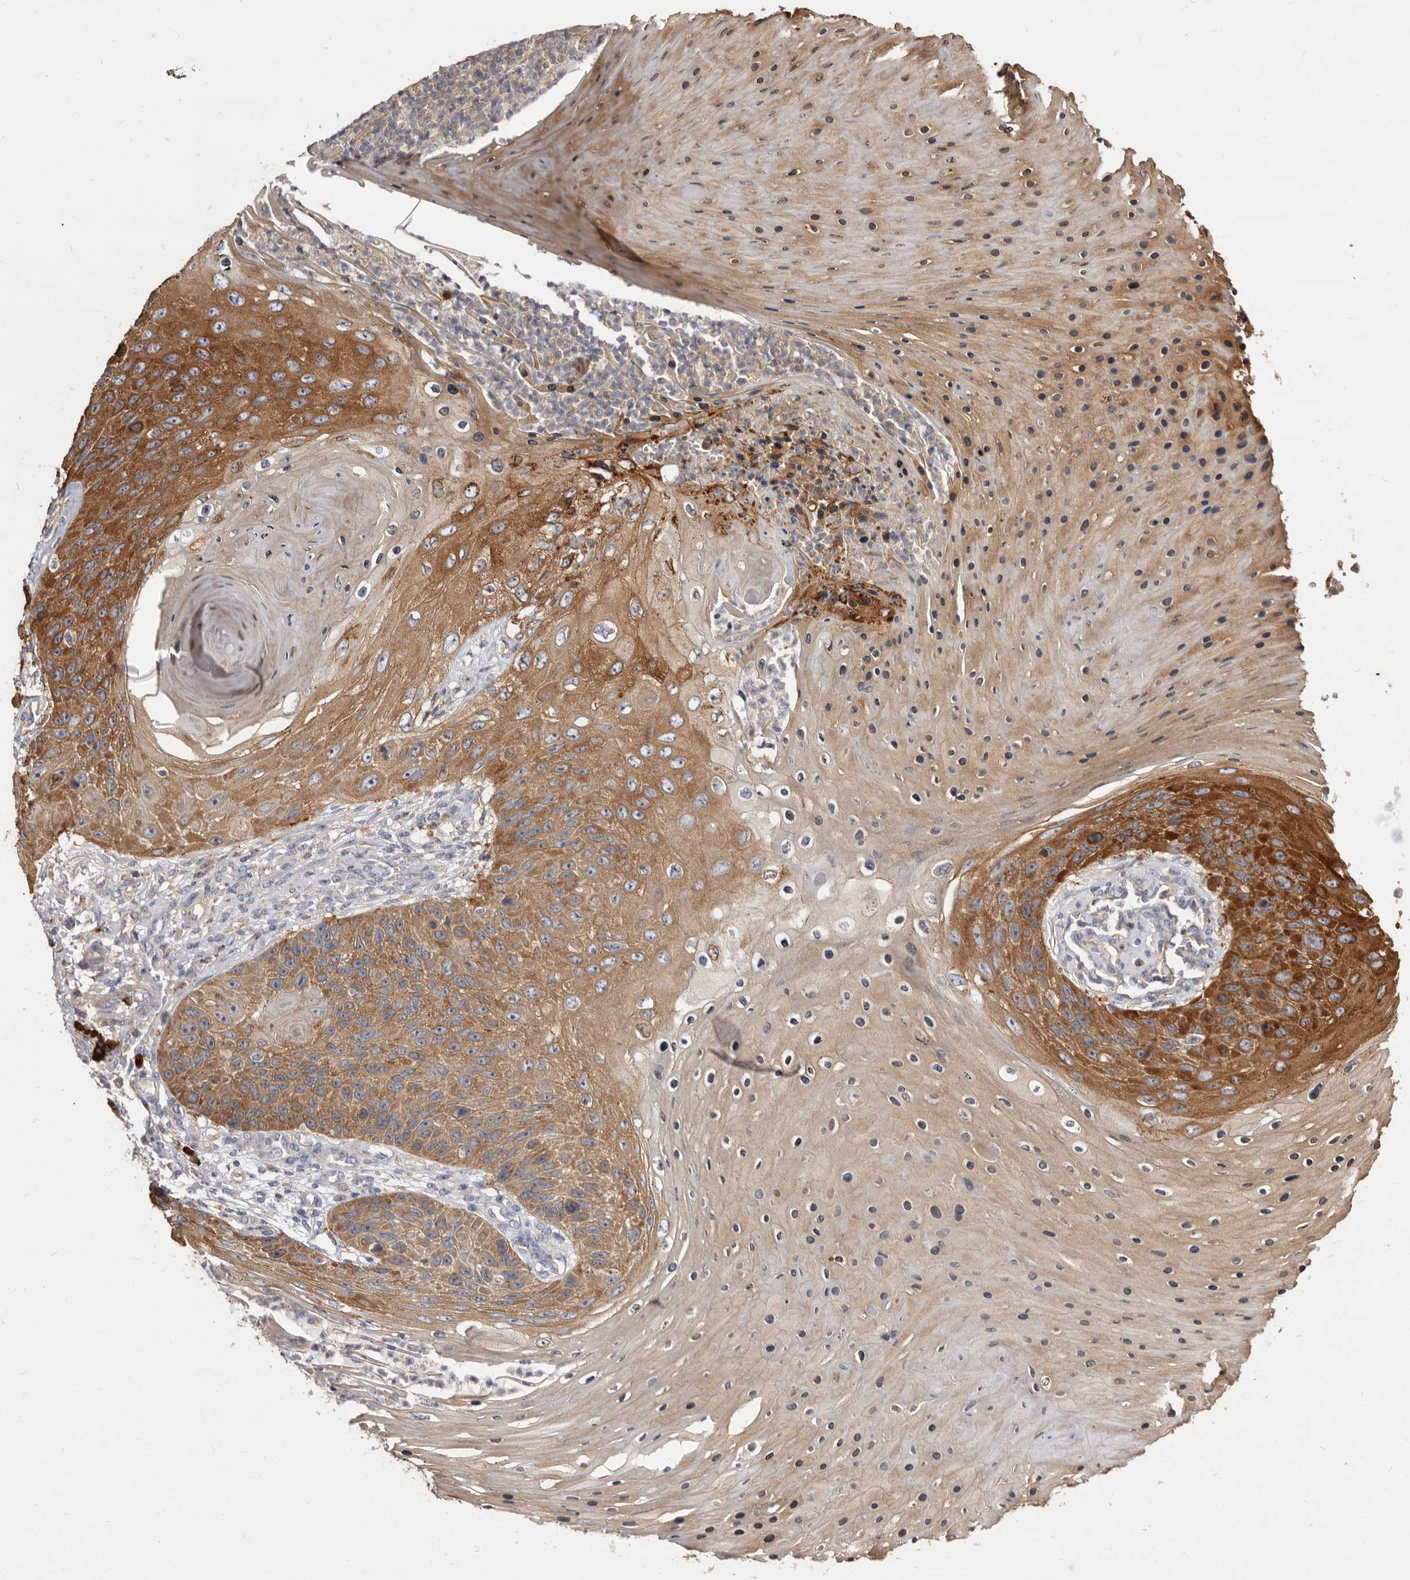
{"staining": {"intensity": "strong", "quantity": ">75%", "location": "cytoplasmic/membranous"}, "tissue": "skin cancer", "cell_type": "Tumor cells", "image_type": "cancer", "snomed": [{"axis": "morphology", "description": "Squamous cell carcinoma, NOS"}, {"axis": "topography", "description": "Skin"}], "caption": "Protein expression analysis of skin squamous cell carcinoma exhibits strong cytoplasmic/membranous staining in about >75% of tumor cells.", "gene": "TPD52", "patient": {"sex": "female", "age": 88}}